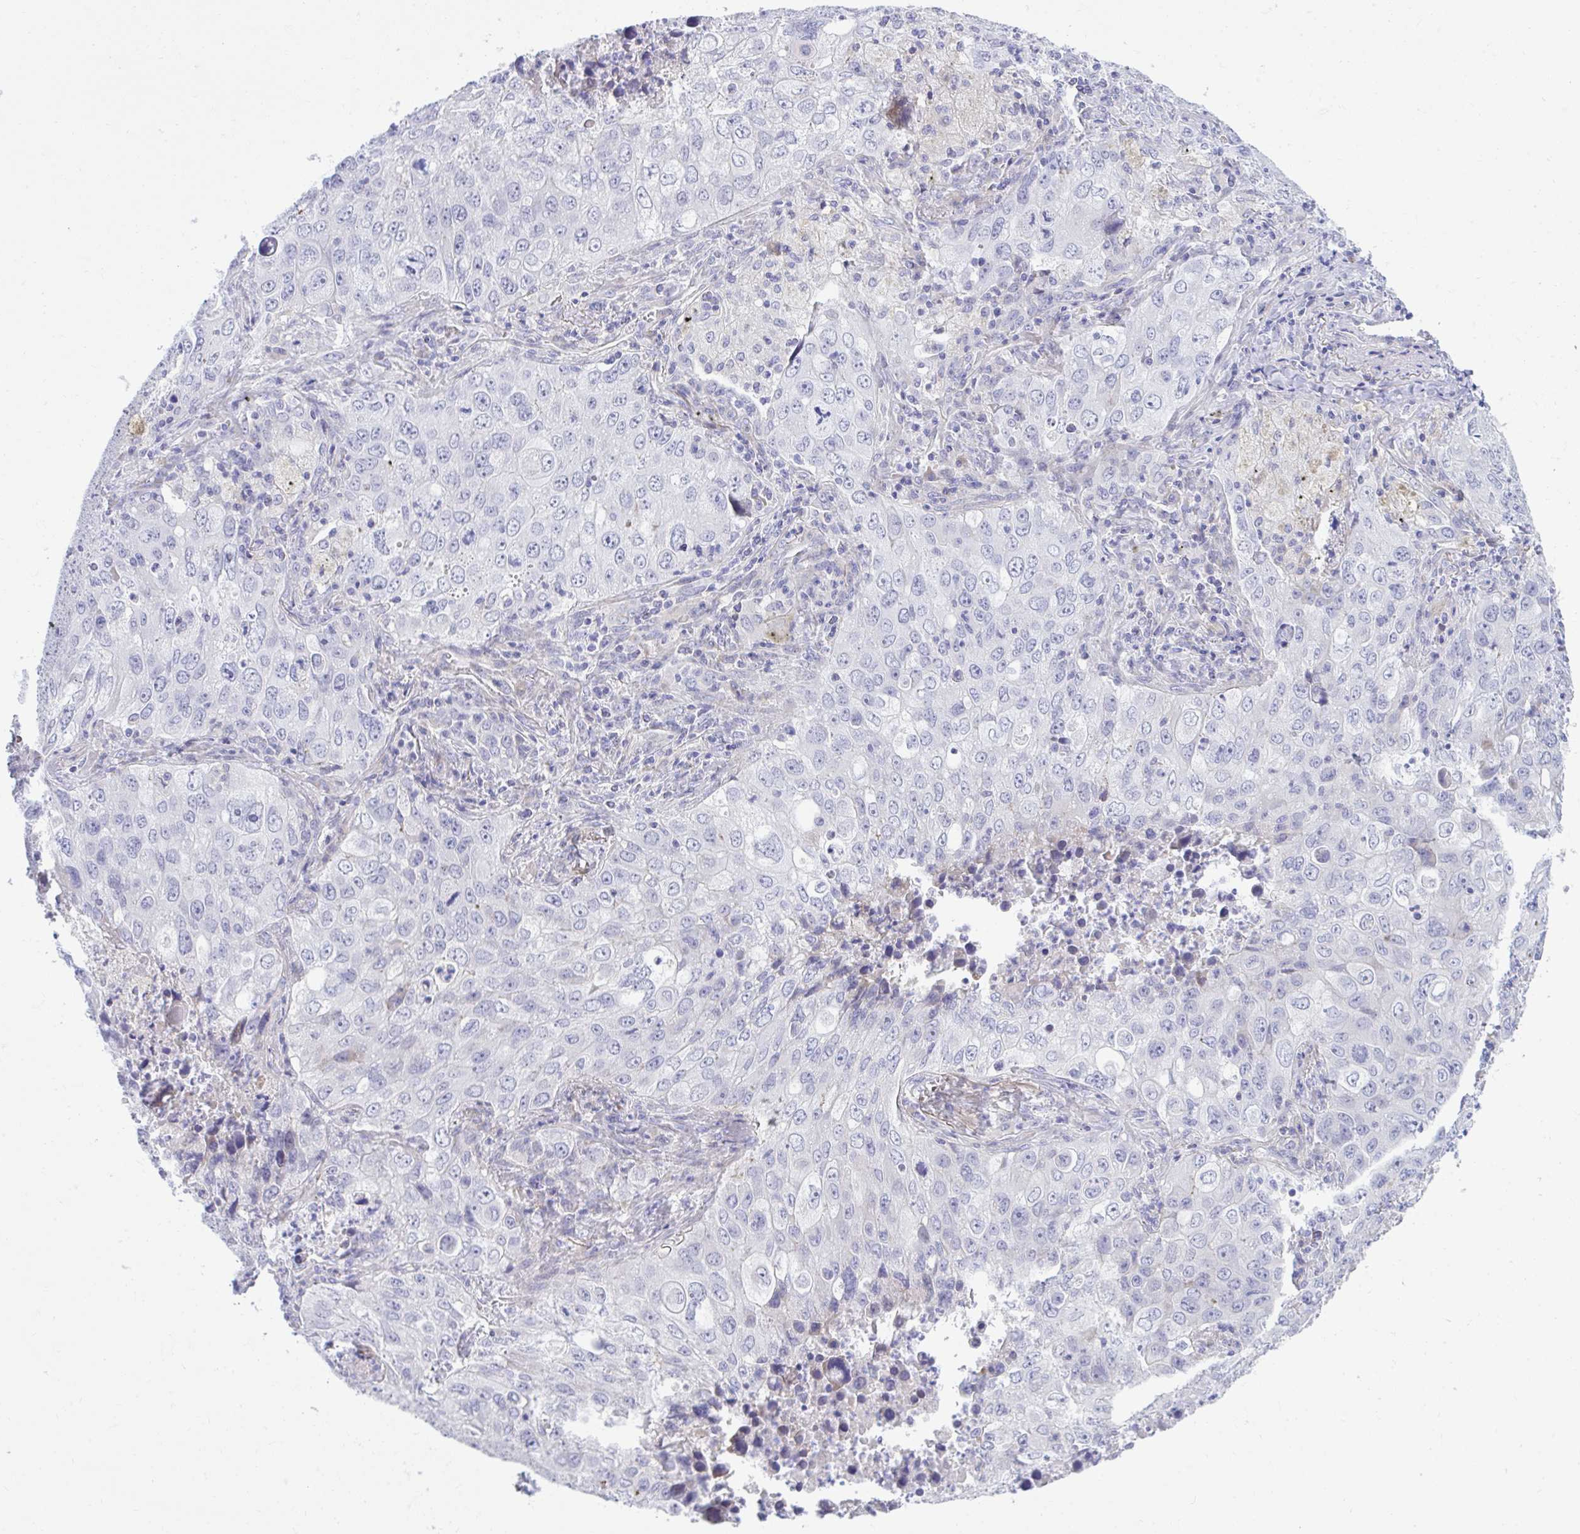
{"staining": {"intensity": "negative", "quantity": "none", "location": "none"}, "tissue": "lung cancer", "cell_type": "Tumor cells", "image_type": "cancer", "snomed": [{"axis": "morphology", "description": "Adenocarcinoma, NOS"}, {"axis": "morphology", "description": "Adenocarcinoma, metastatic, NOS"}, {"axis": "topography", "description": "Lymph node"}, {"axis": "topography", "description": "Lung"}], "caption": "Immunohistochemistry (IHC) micrograph of human lung cancer (adenocarcinoma) stained for a protein (brown), which demonstrates no positivity in tumor cells. (DAB immunohistochemistry, high magnification).", "gene": "MED9", "patient": {"sex": "female", "age": 42}}